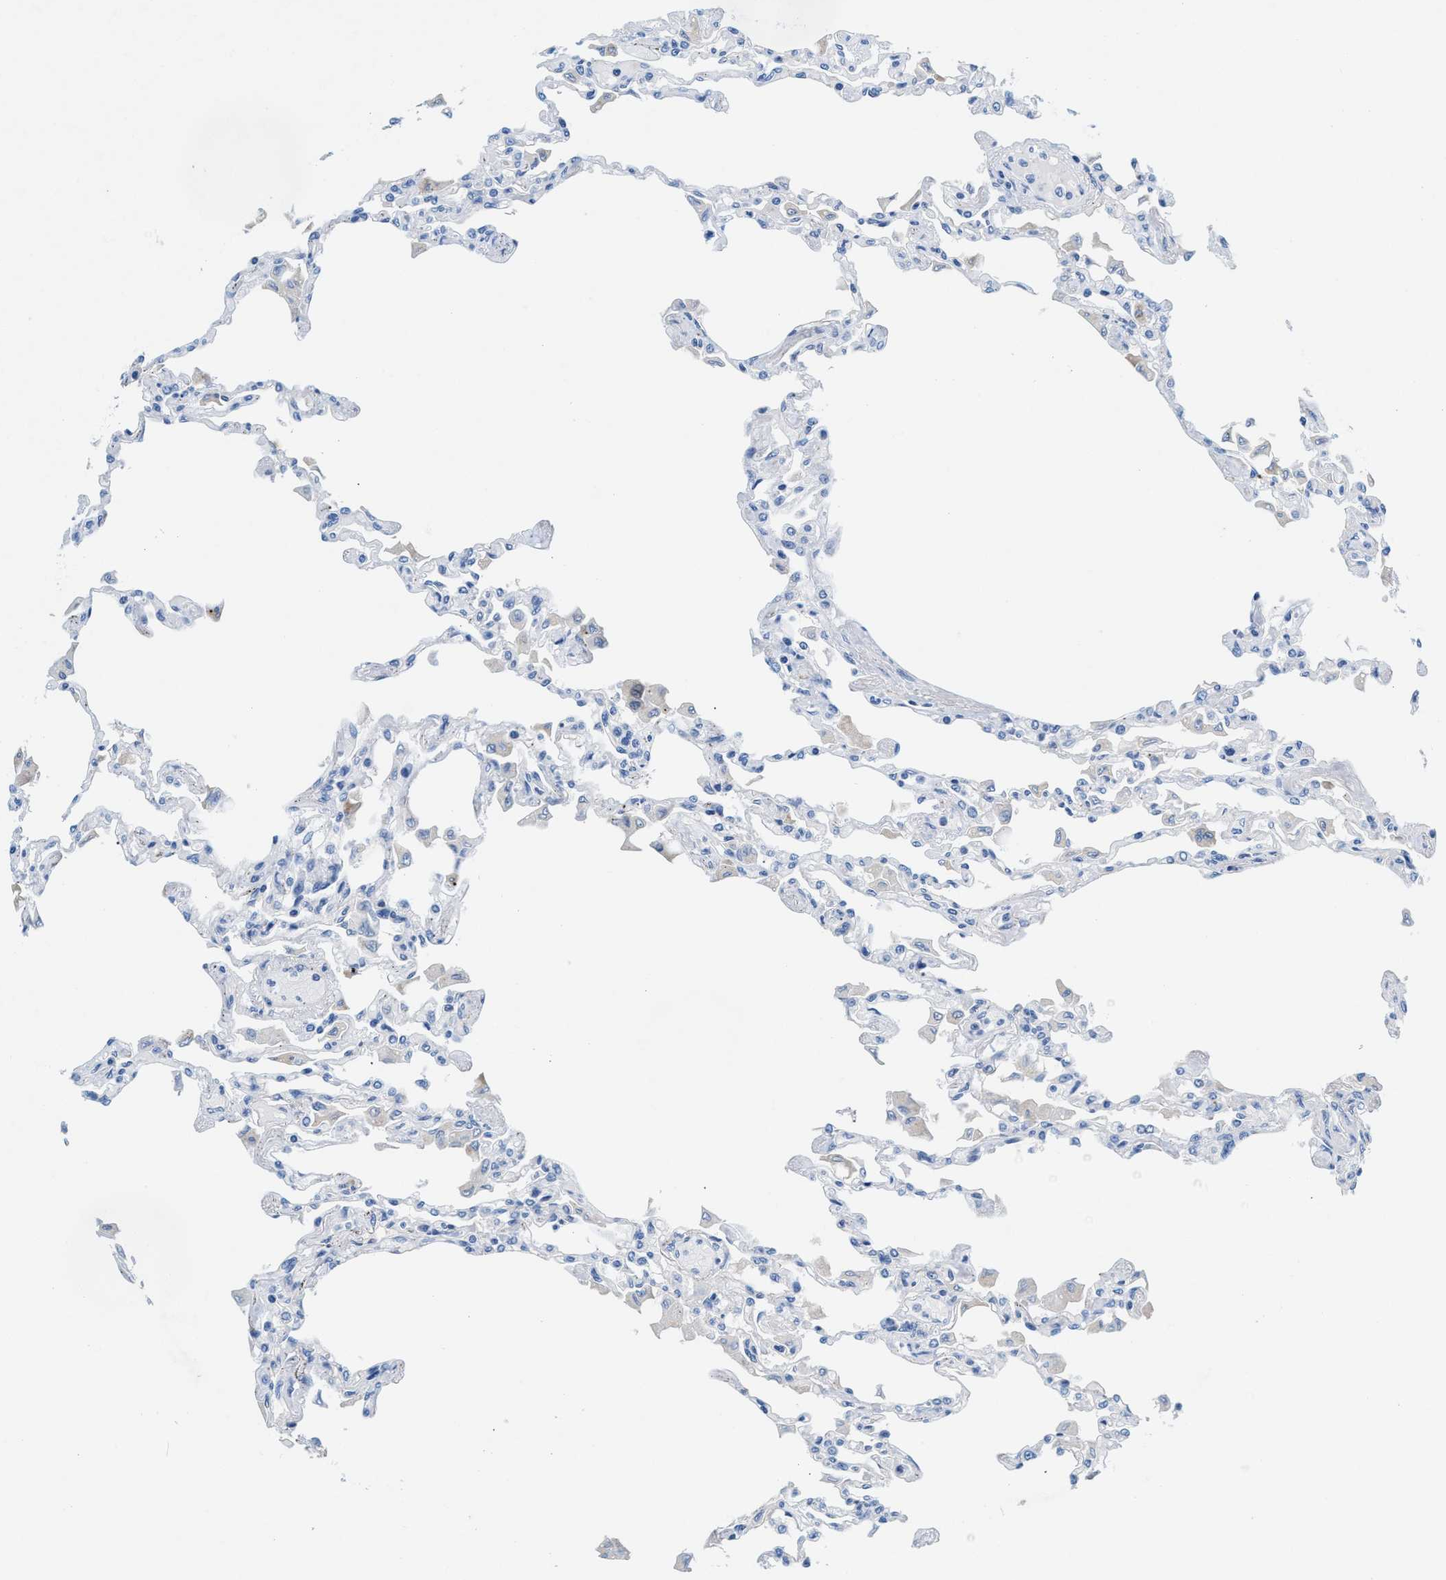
{"staining": {"intensity": "negative", "quantity": "none", "location": "none"}, "tissue": "lung", "cell_type": "Alveolar cells", "image_type": "normal", "snomed": [{"axis": "morphology", "description": "Normal tissue, NOS"}, {"axis": "topography", "description": "Bronchus"}, {"axis": "topography", "description": "Lung"}], "caption": "Immunohistochemistry (IHC) of normal human lung demonstrates no positivity in alveolar cells.", "gene": "SLFN13", "patient": {"sex": "female", "age": 49}}